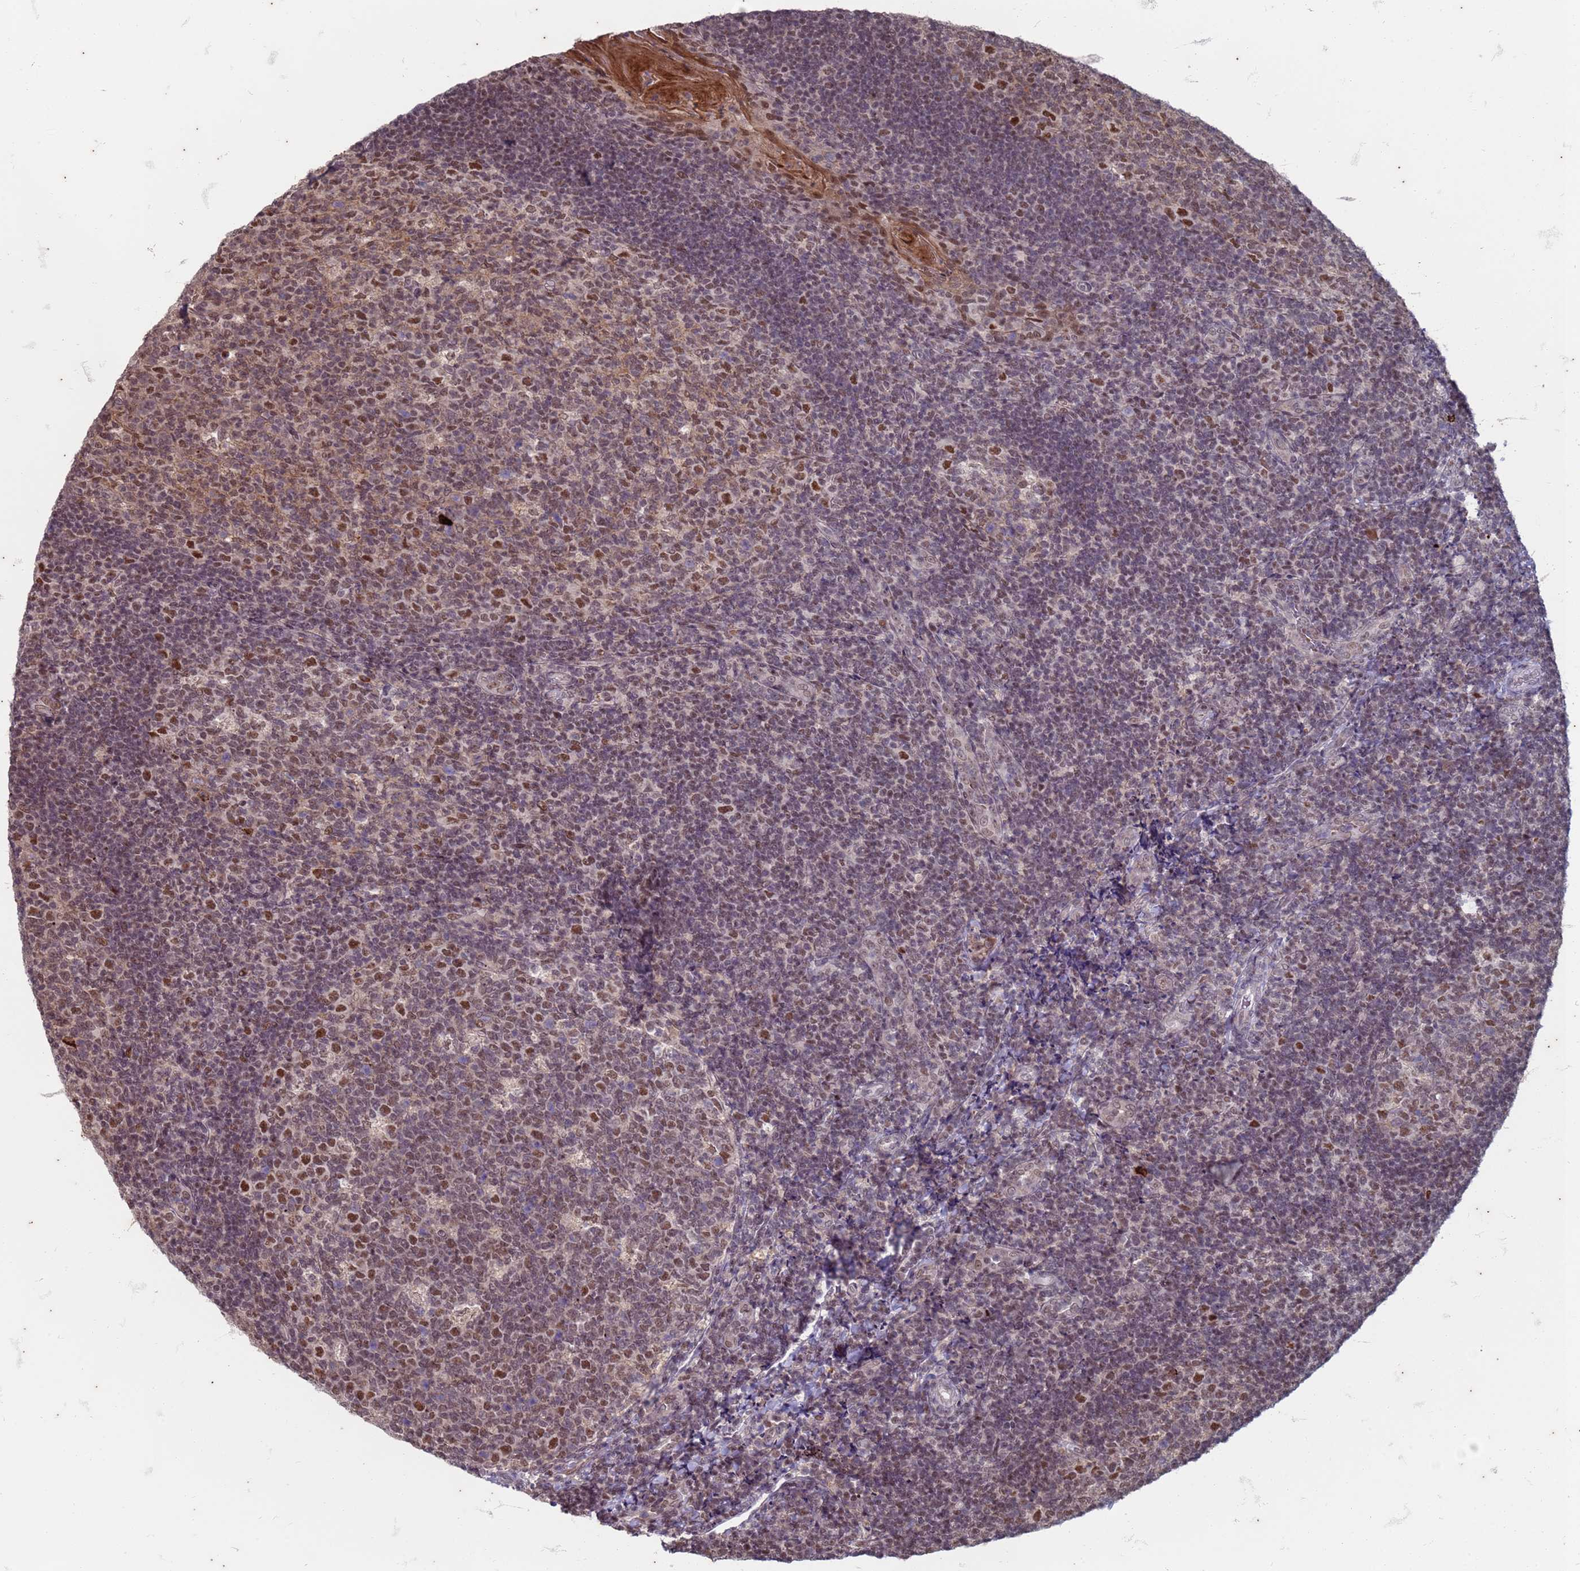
{"staining": {"intensity": "moderate", "quantity": "25%-75%", "location": "nuclear"}, "tissue": "tonsil", "cell_type": "Germinal center cells", "image_type": "normal", "snomed": [{"axis": "morphology", "description": "Normal tissue, NOS"}, {"axis": "topography", "description": "Tonsil"}], "caption": "An immunohistochemistry (IHC) histopathology image of normal tissue is shown. Protein staining in brown shows moderate nuclear positivity in tonsil within germinal center cells.", "gene": "TRMT6", "patient": {"sex": "male", "age": 17}}